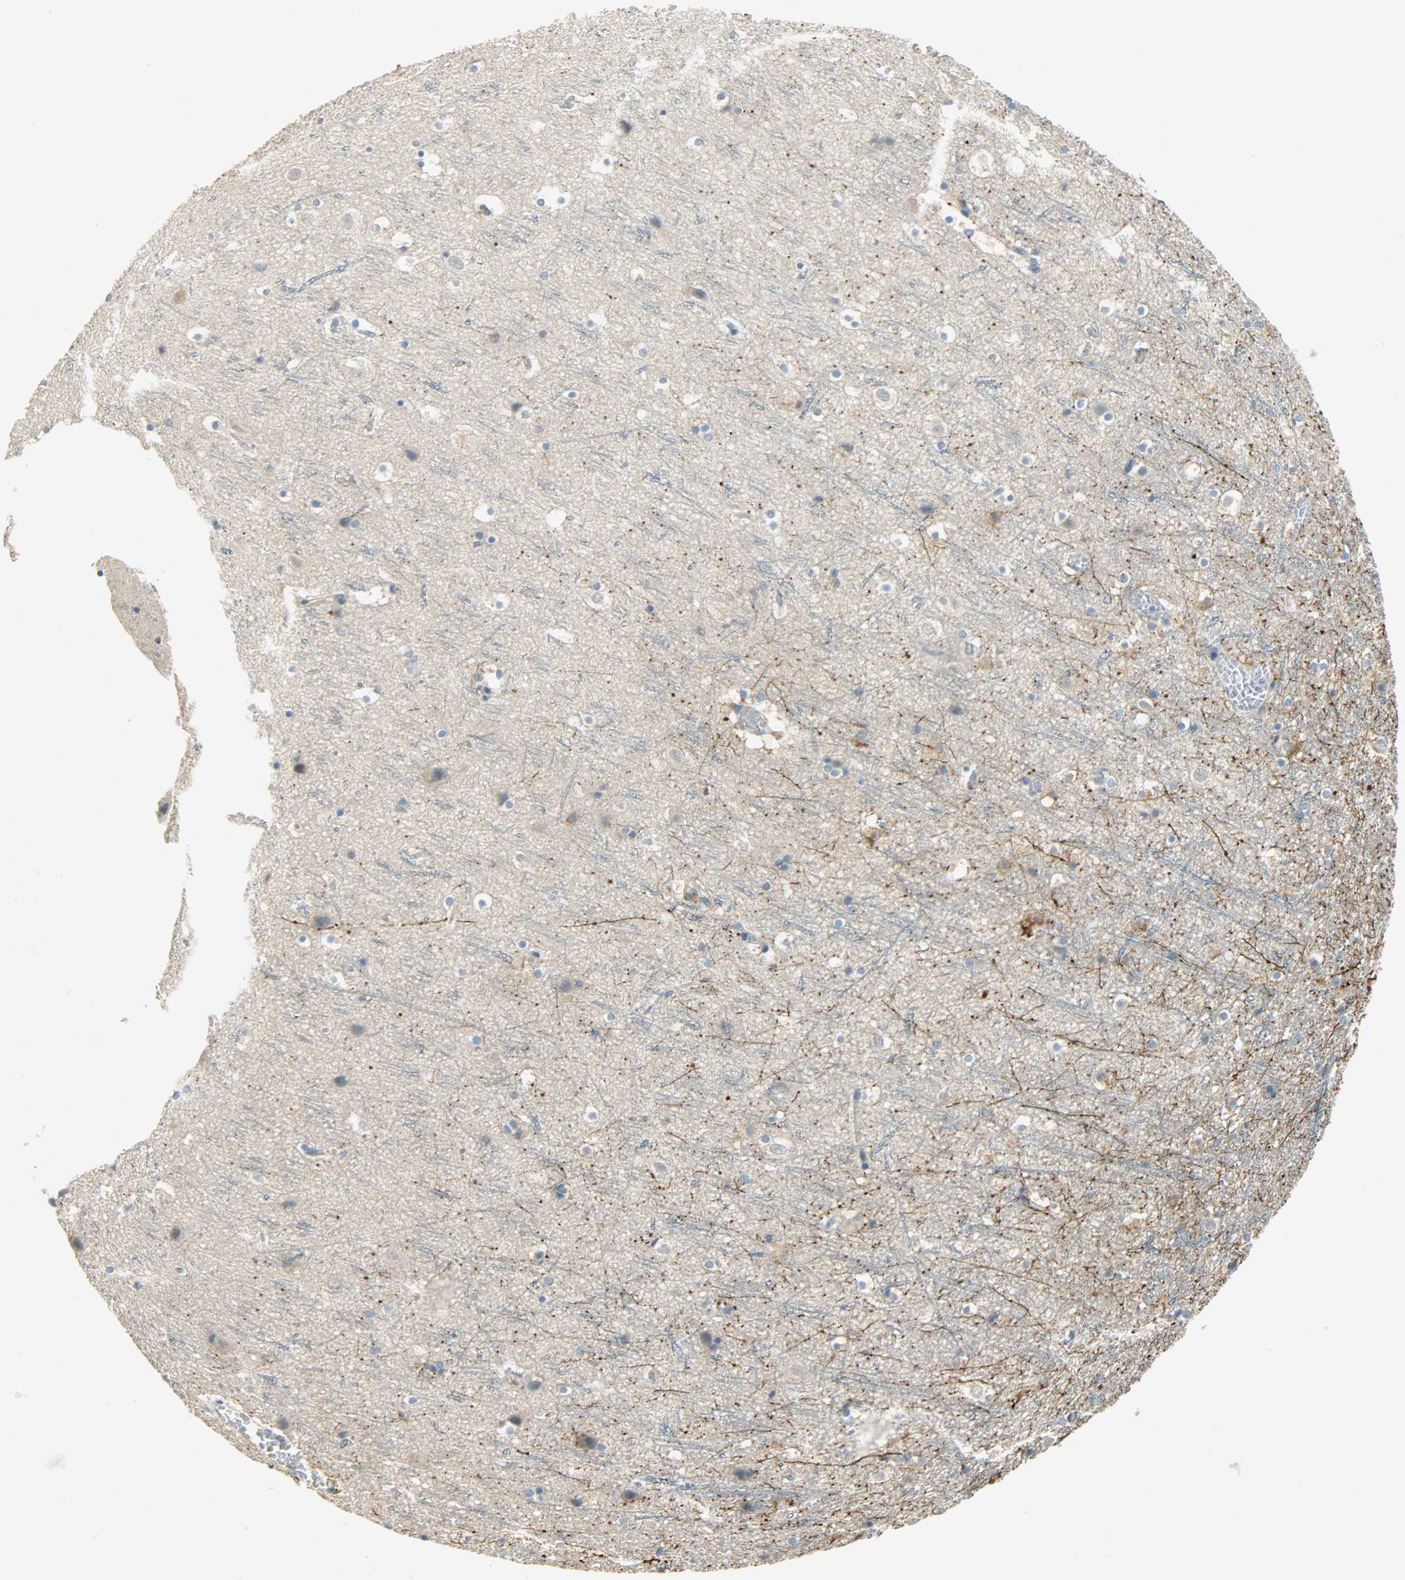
{"staining": {"intensity": "negative", "quantity": "none", "location": "none"}, "tissue": "cerebral cortex", "cell_type": "Endothelial cells", "image_type": "normal", "snomed": [{"axis": "morphology", "description": "Normal tissue, NOS"}, {"axis": "topography", "description": "Cerebral cortex"}], "caption": "Histopathology image shows no protein staining in endothelial cells of benign cerebral cortex. (DAB (3,3'-diaminobenzidine) immunohistochemistry (IHC), high magnification).", "gene": "DSG2", "patient": {"sex": "male", "age": 45}}